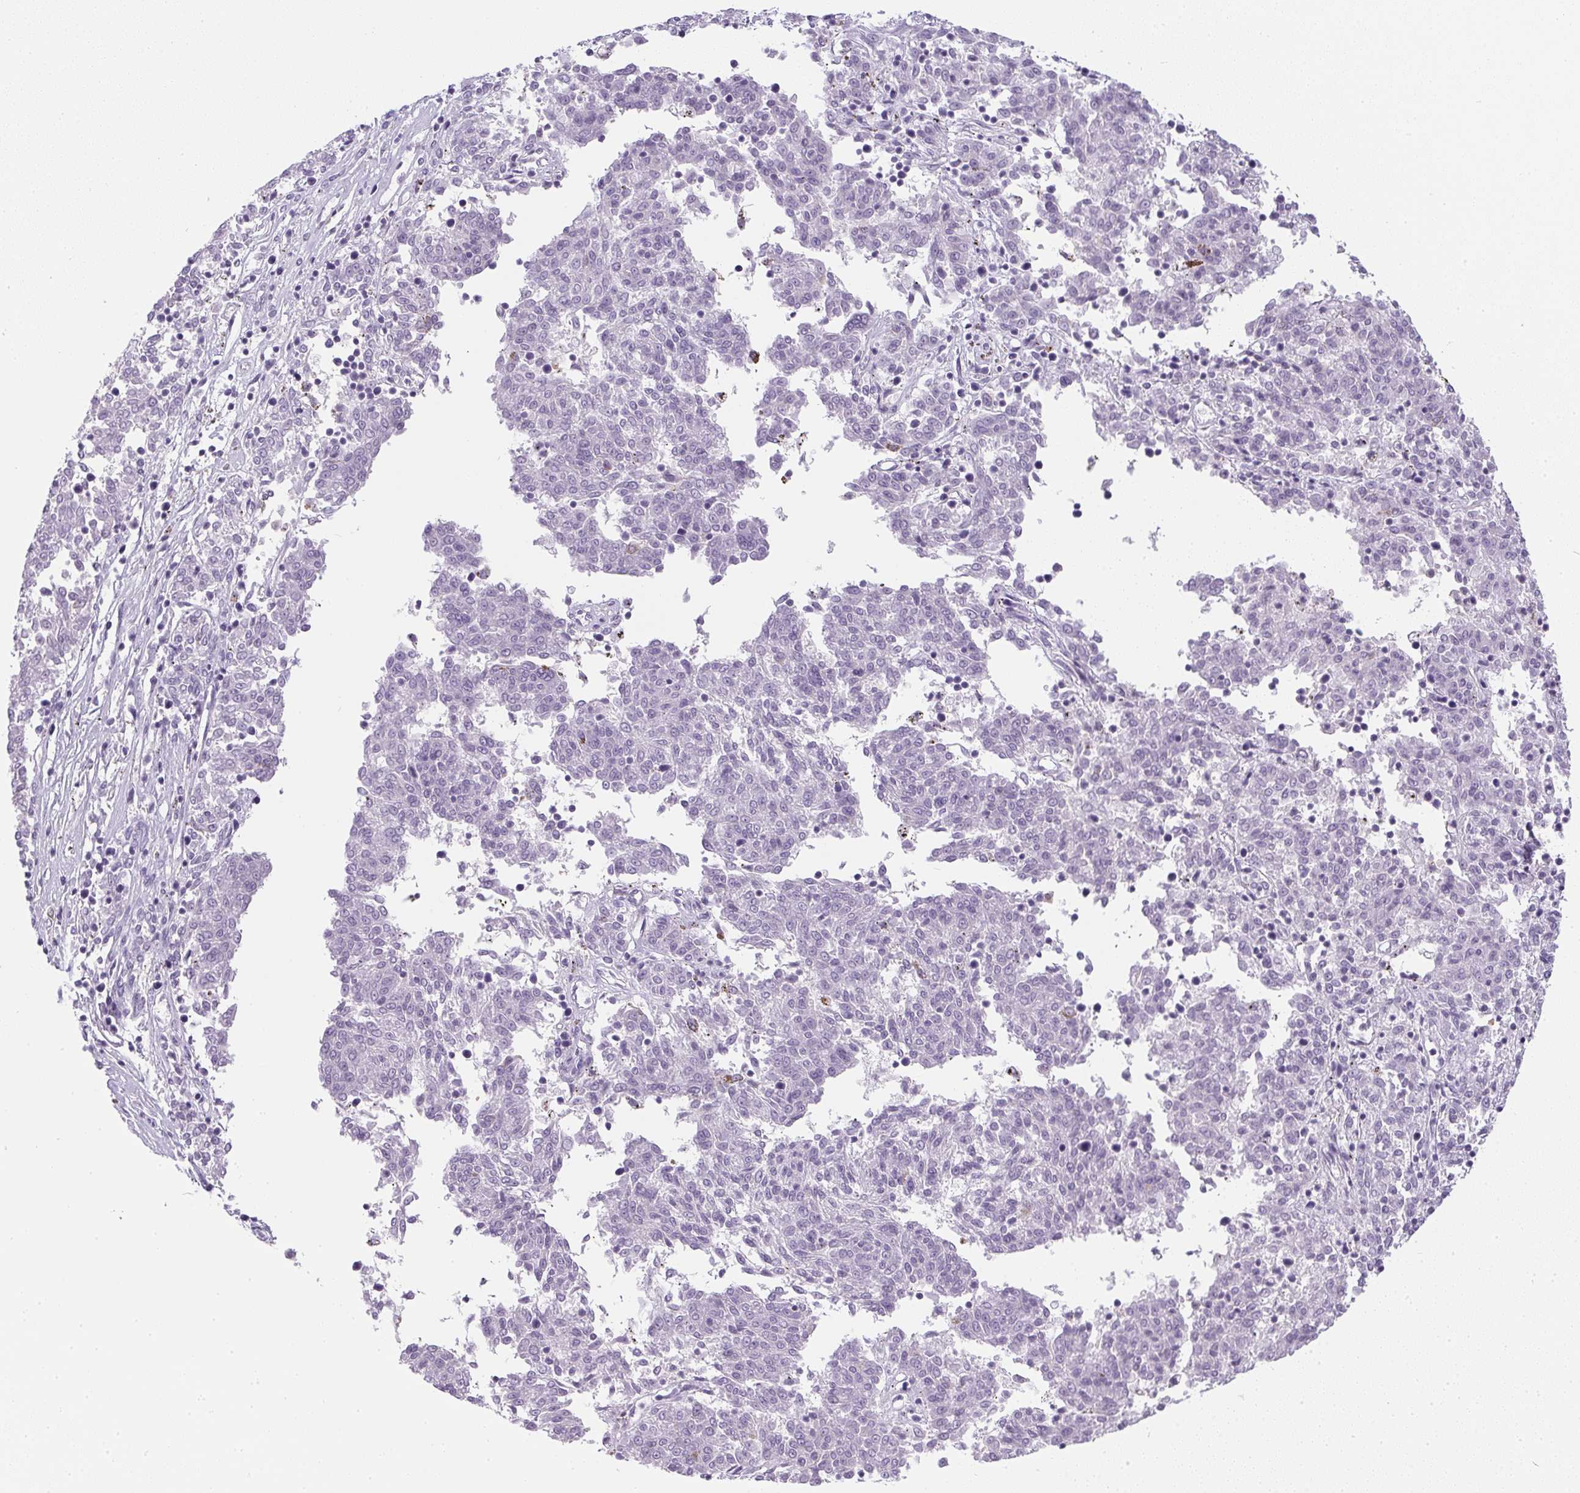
{"staining": {"intensity": "negative", "quantity": "none", "location": "none"}, "tissue": "melanoma", "cell_type": "Tumor cells", "image_type": "cancer", "snomed": [{"axis": "morphology", "description": "Malignant melanoma, NOS"}, {"axis": "topography", "description": "Skin"}], "caption": "A histopathology image of melanoma stained for a protein exhibits no brown staining in tumor cells.", "gene": "DNAJC5G", "patient": {"sex": "female", "age": 72}}